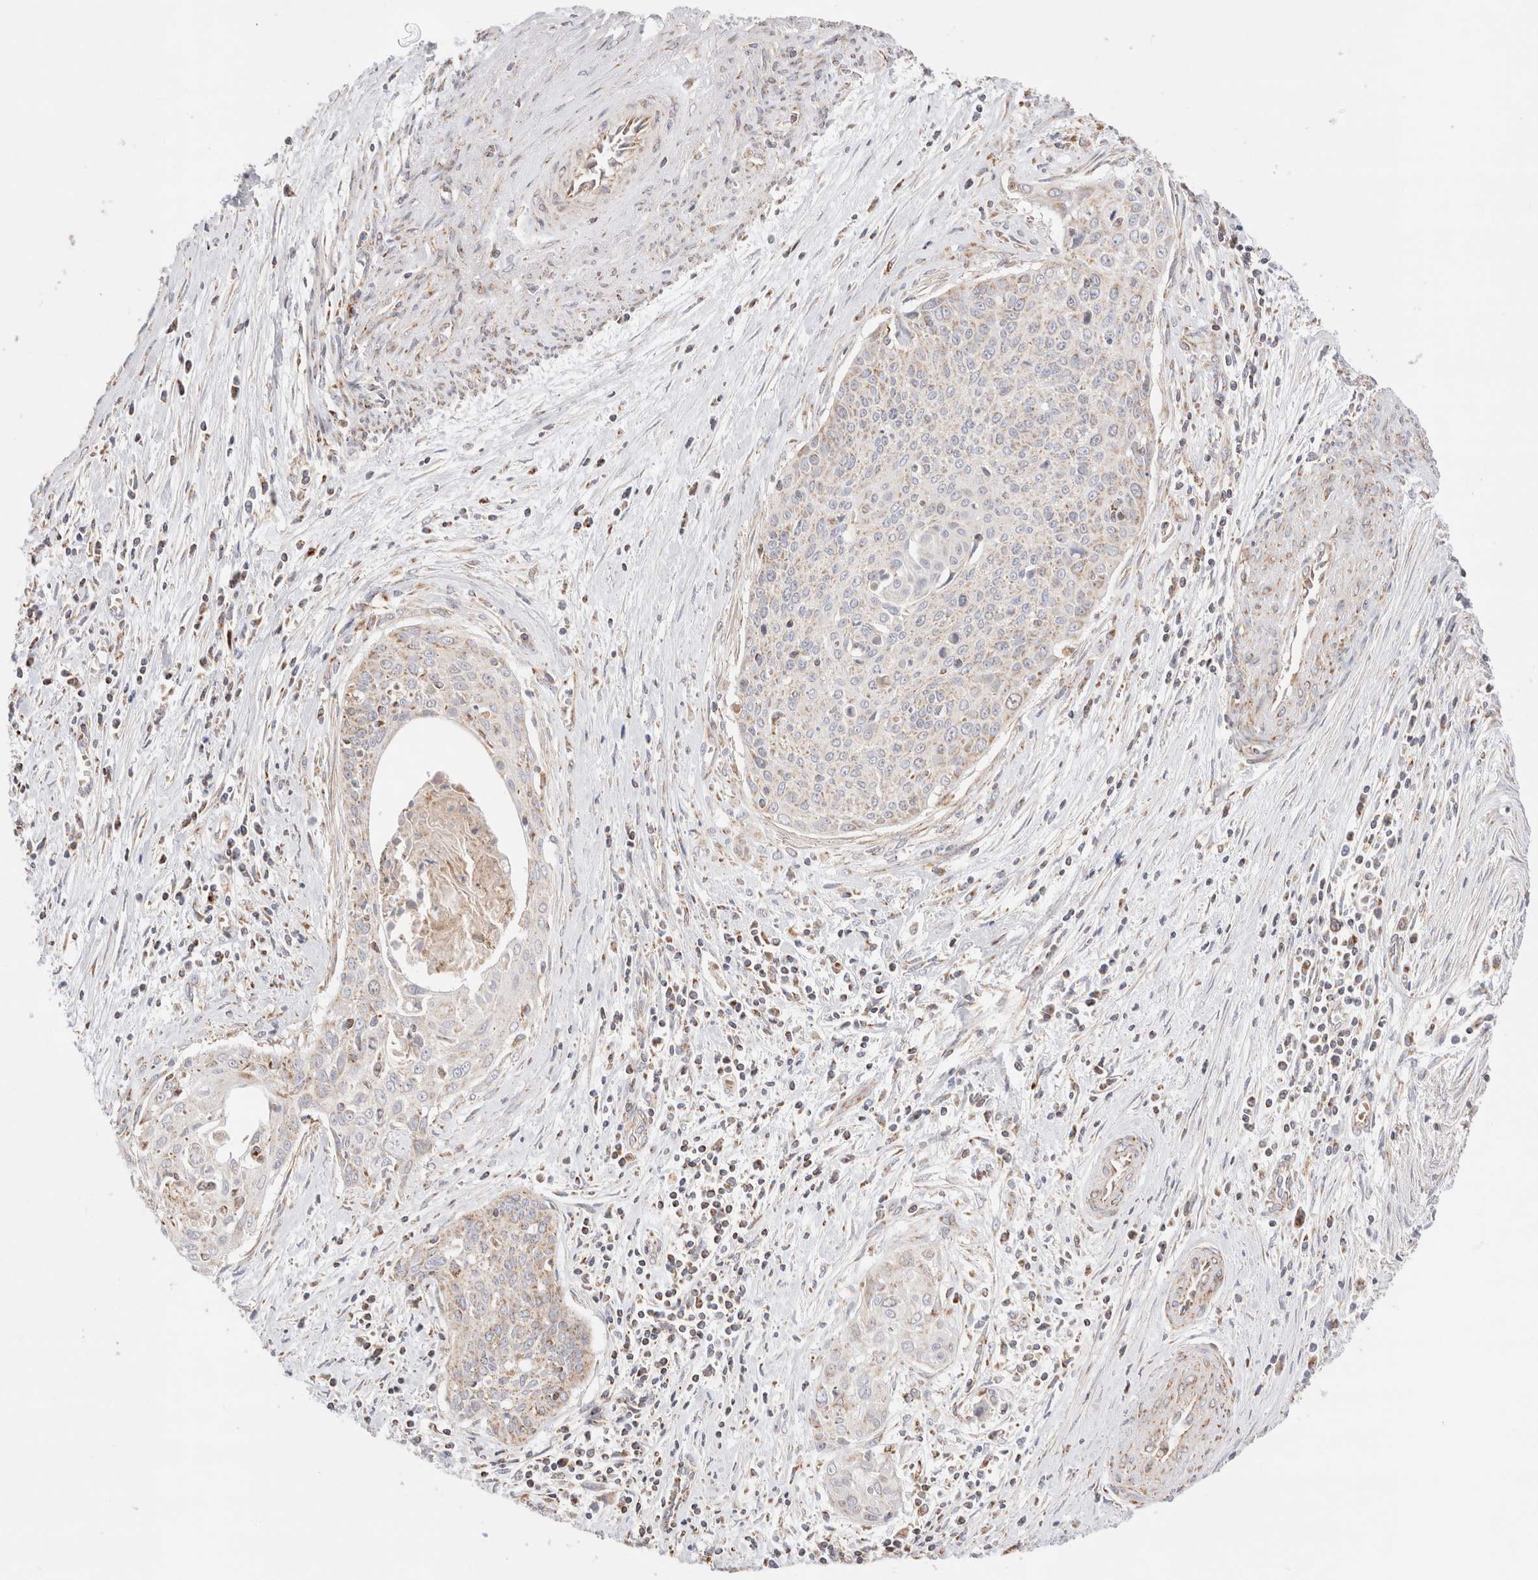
{"staining": {"intensity": "weak", "quantity": "<25%", "location": "cytoplasmic/membranous"}, "tissue": "cervical cancer", "cell_type": "Tumor cells", "image_type": "cancer", "snomed": [{"axis": "morphology", "description": "Squamous cell carcinoma, NOS"}, {"axis": "topography", "description": "Cervix"}], "caption": "Immunohistochemical staining of cervical cancer (squamous cell carcinoma) demonstrates no significant positivity in tumor cells.", "gene": "TMPPE", "patient": {"sex": "female", "age": 55}}